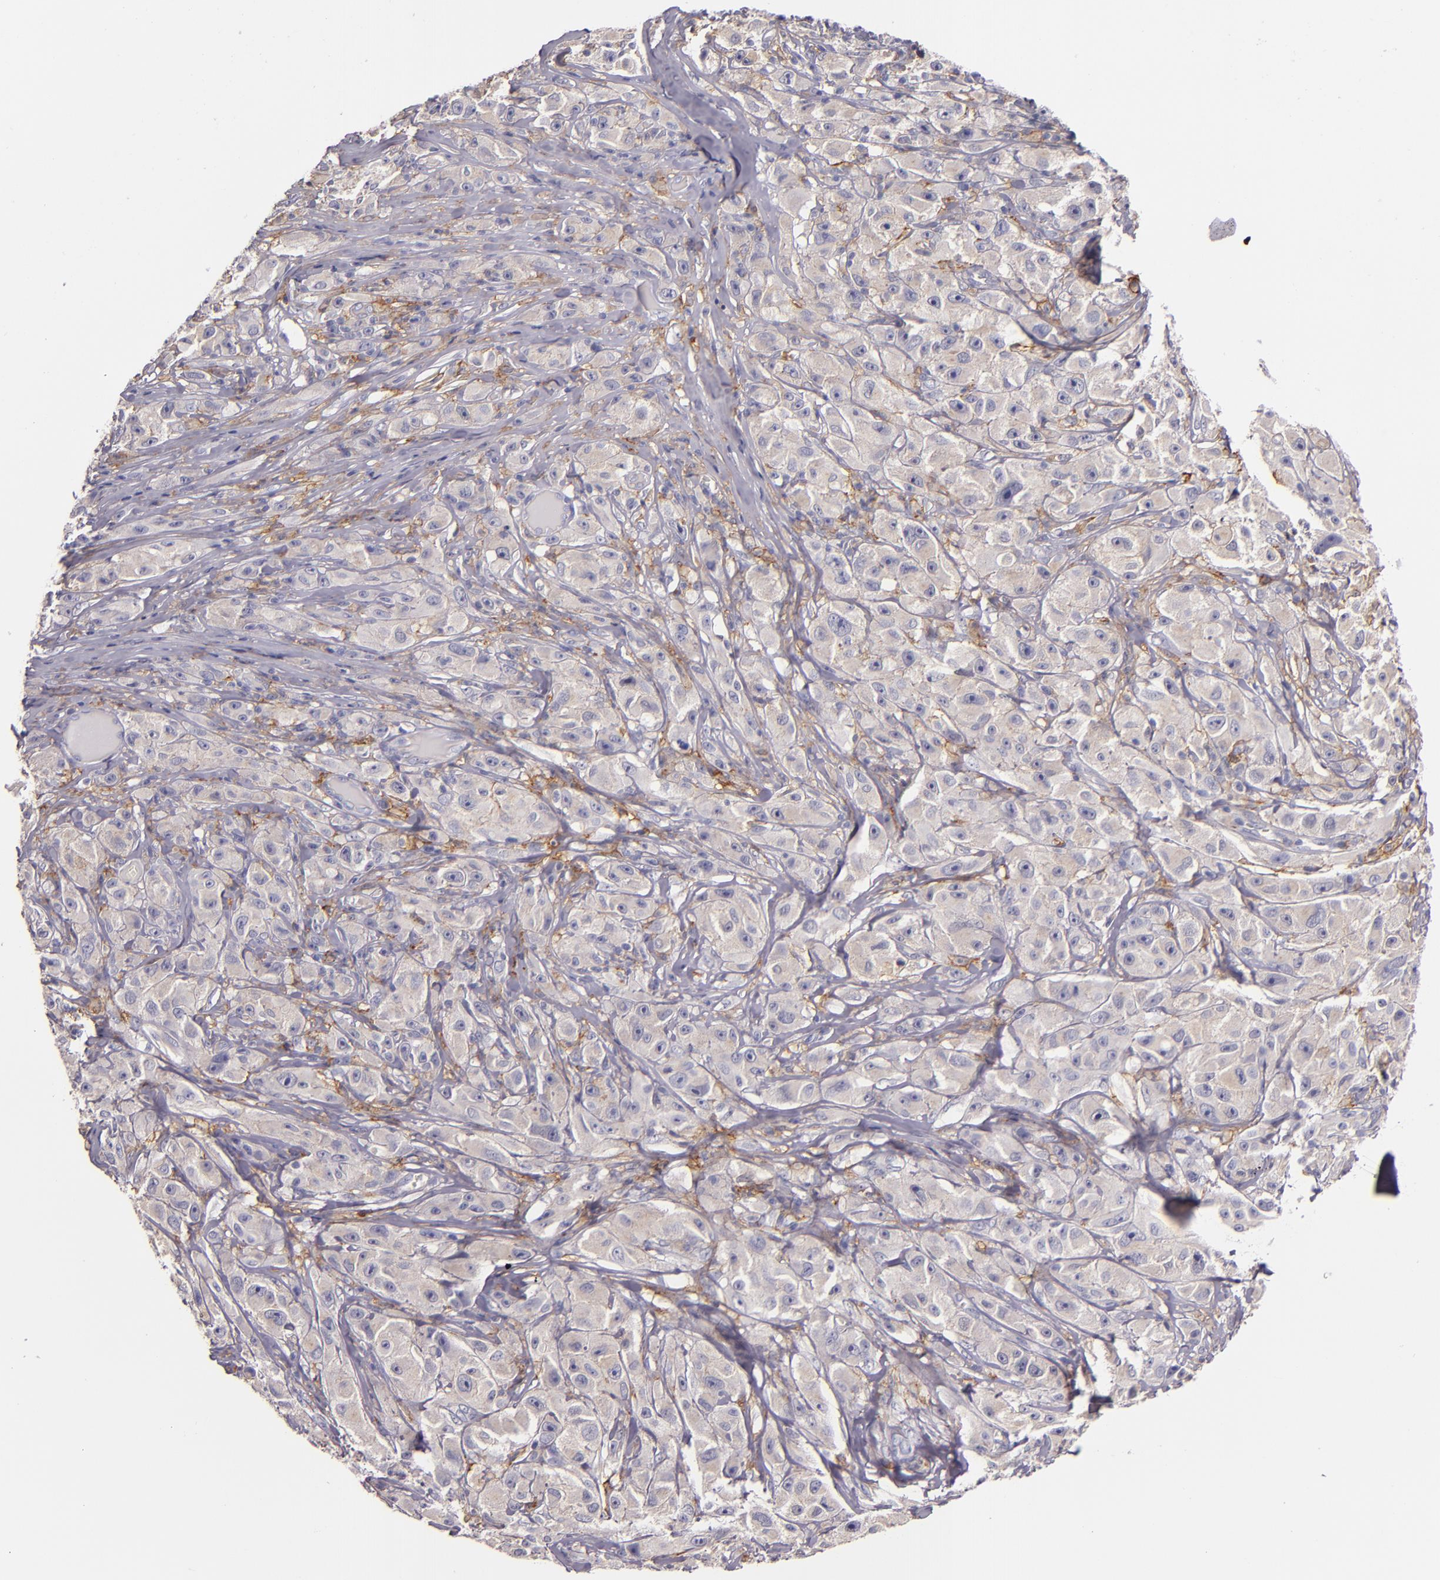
{"staining": {"intensity": "weak", "quantity": "25%-75%", "location": "cytoplasmic/membranous"}, "tissue": "melanoma", "cell_type": "Tumor cells", "image_type": "cancer", "snomed": [{"axis": "morphology", "description": "Malignant melanoma, NOS"}, {"axis": "topography", "description": "Skin"}], "caption": "Human melanoma stained with a protein marker displays weak staining in tumor cells.", "gene": "C5AR1", "patient": {"sex": "male", "age": 56}}